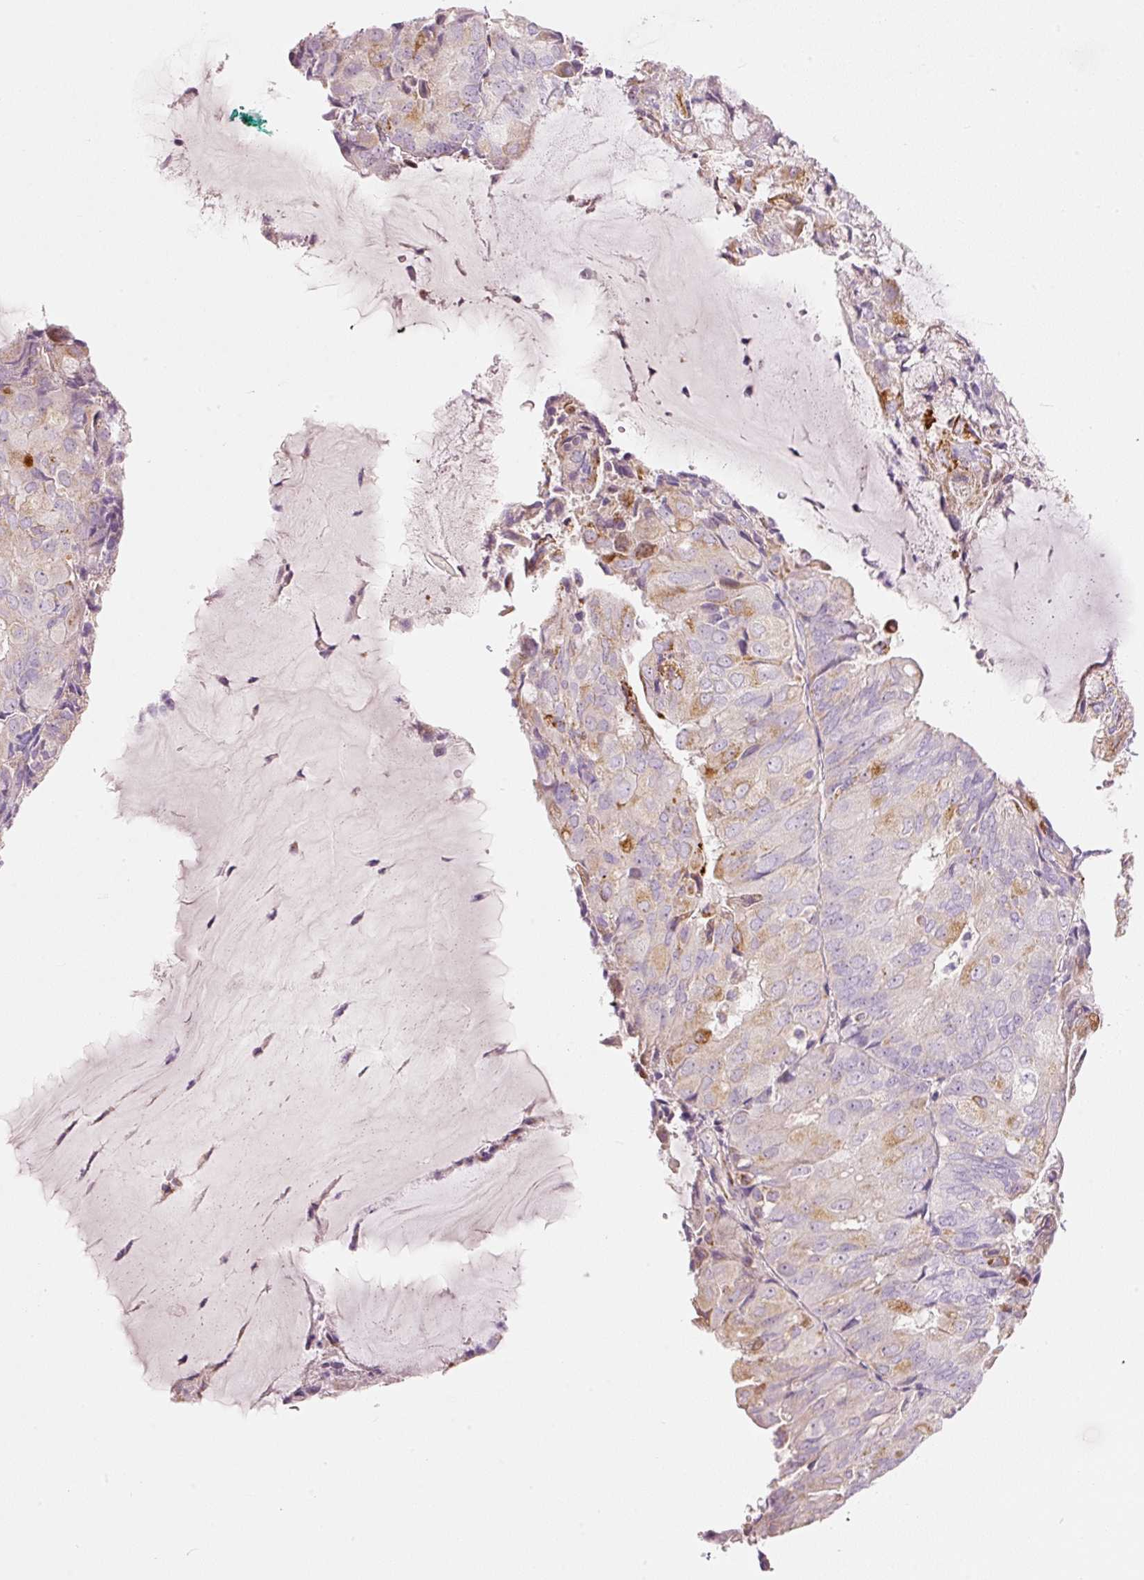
{"staining": {"intensity": "moderate", "quantity": "<25%", "location": "cytoplasmic/membranous"}, "tissue": "endometrial cancer", "cell_type": "Tumor cells", "image_type": "cancer", "snomed": [{"axis": "morphology", "description": "Adenocarcinoma, NOS"}, {"axis": "topography", "description": "Endometrium"}], "caption": "Endometrial cancer (adenocarcinoma) stained with a brown dye exhibits moderate cytoplasmic/membranous positive expression in about <25% of tumor cells.", "gene": "MTHFD2", "patient": {"sex": "female", "age": 81}}